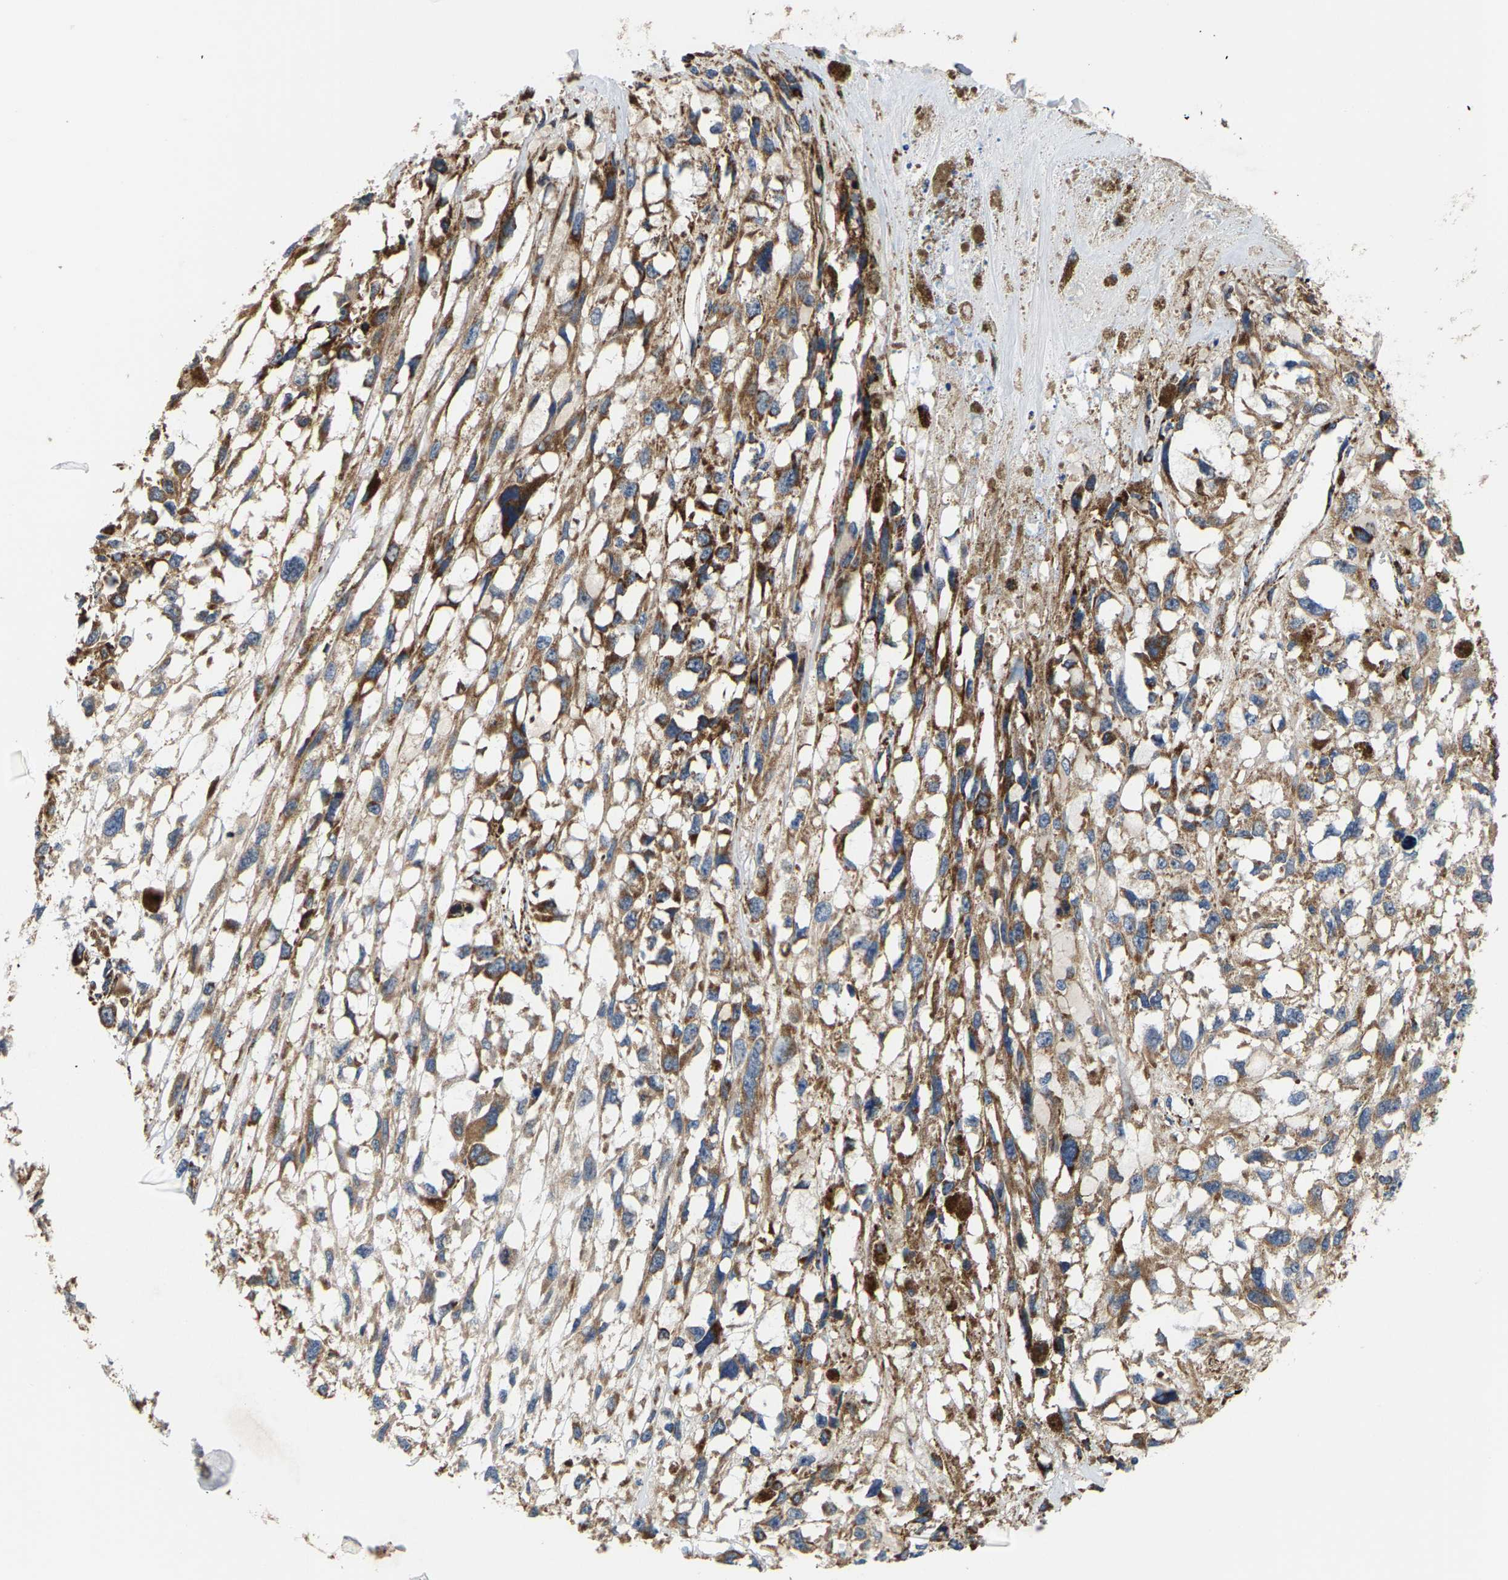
{"staining": {"intensity": "moderate", "quantity": ">75%", "location": "cytoplasmic/membranous"}, "tissue": "melanoma", "cell_type": "Tumor cells", "image_type": "cancer", "snomed": [{"axis": "morphology", "description": "Malignant melanoma, Metastatic site"}, {"axis": "topography", "description": "Lymph node"}], "caption": "Tumor cells reveal medium levels of moderate cytoplasmic/membranous expression in approximately >75% of cells in human melanoma.", "gene": "SHMT2", "patient": {"sex": "male", "age": 59}}